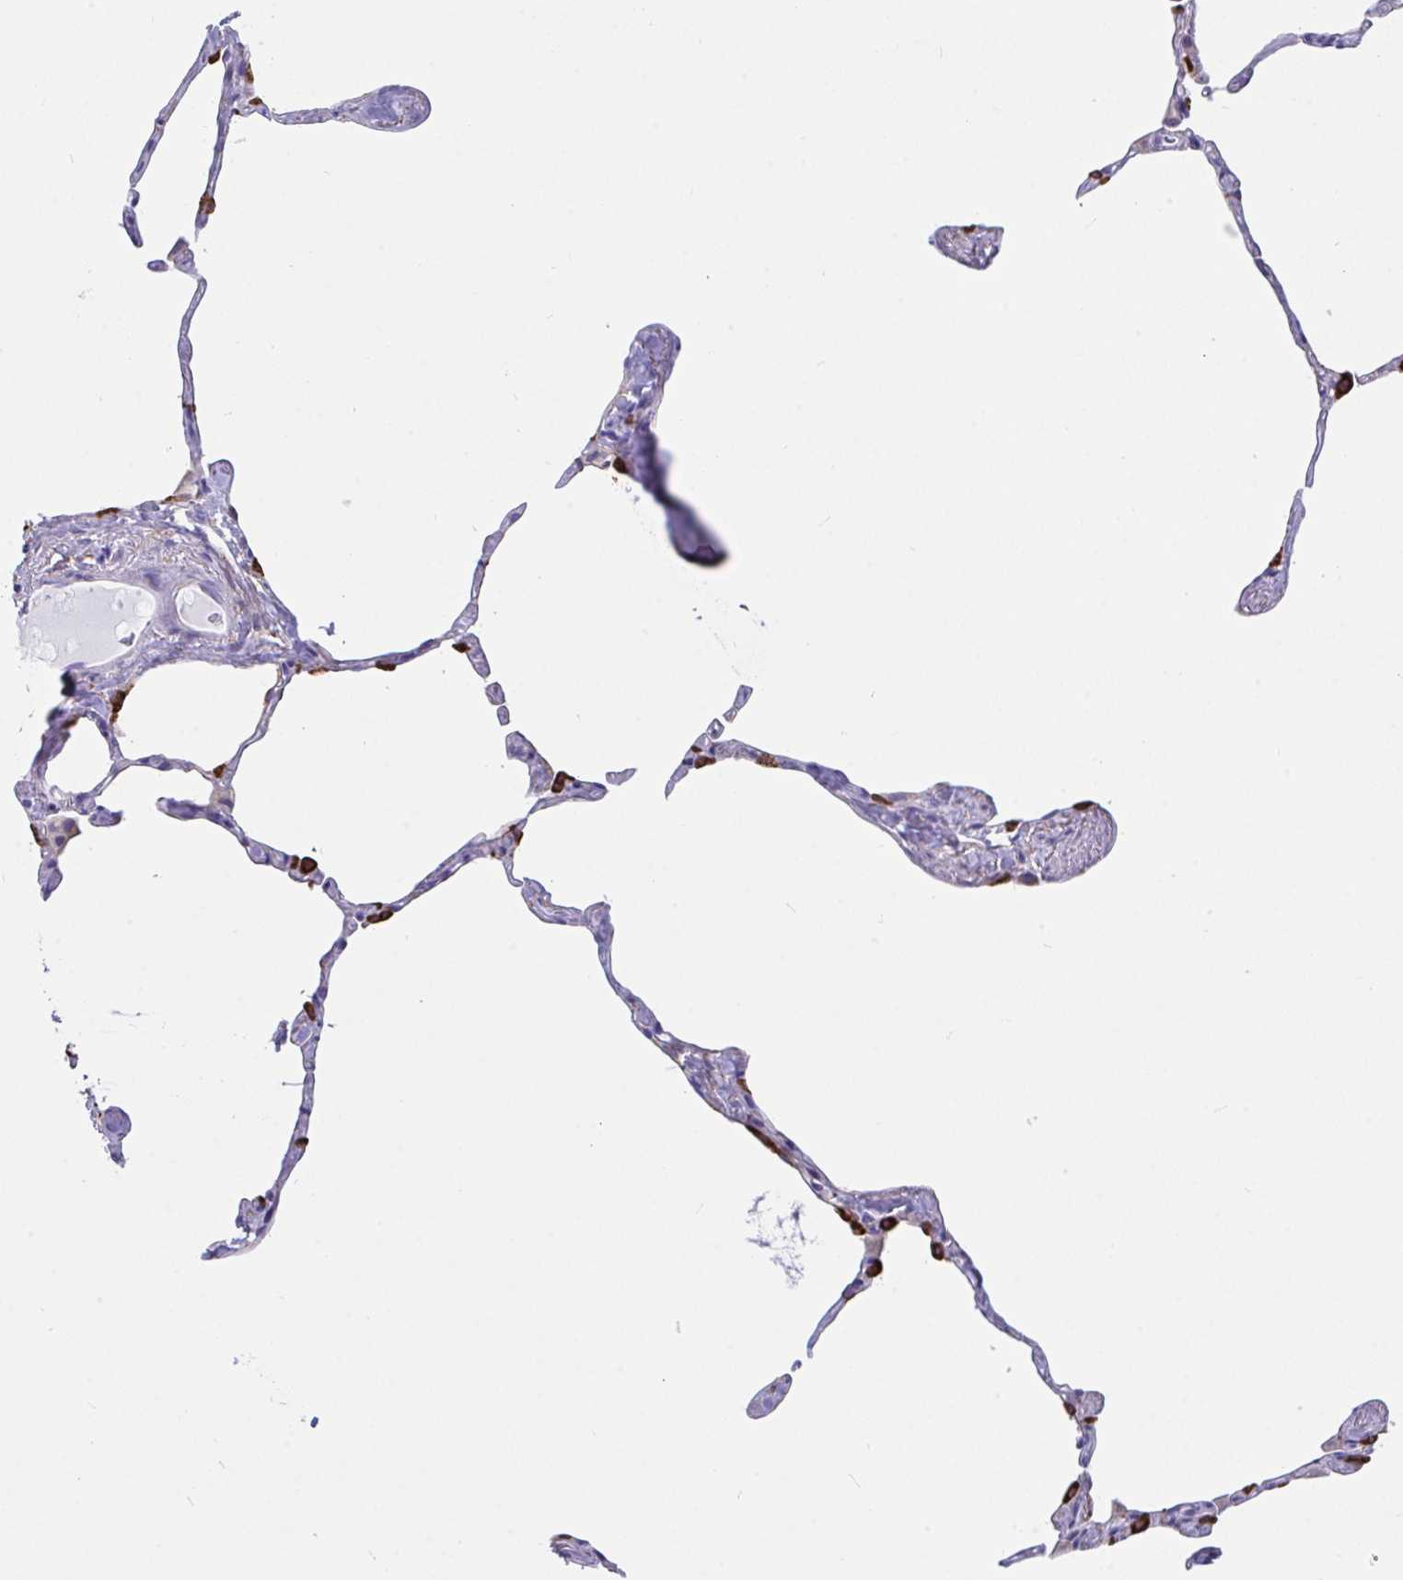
{"staining": {"intensity": "strong", "quantity": "<25%", "location": "cytoplasmic/membranous"}, "tissue": "lung", "cell_type": "Alveolar cells", "image_type": "normal", "snomed": [{"axis": "morphology", "description": "Normal tissue, NOS"}, {"axis": "topography", "description": "Lung"}], "caption": "A high-resolution photomicrograph shows immunohistochemistry staining of benign lung, which demonstrates strong cytoplasmic/membranous expression in approximately <25% of alveolar cells.", "gene": "ASPH", "patient": {"sex": "male", "age": 65}}